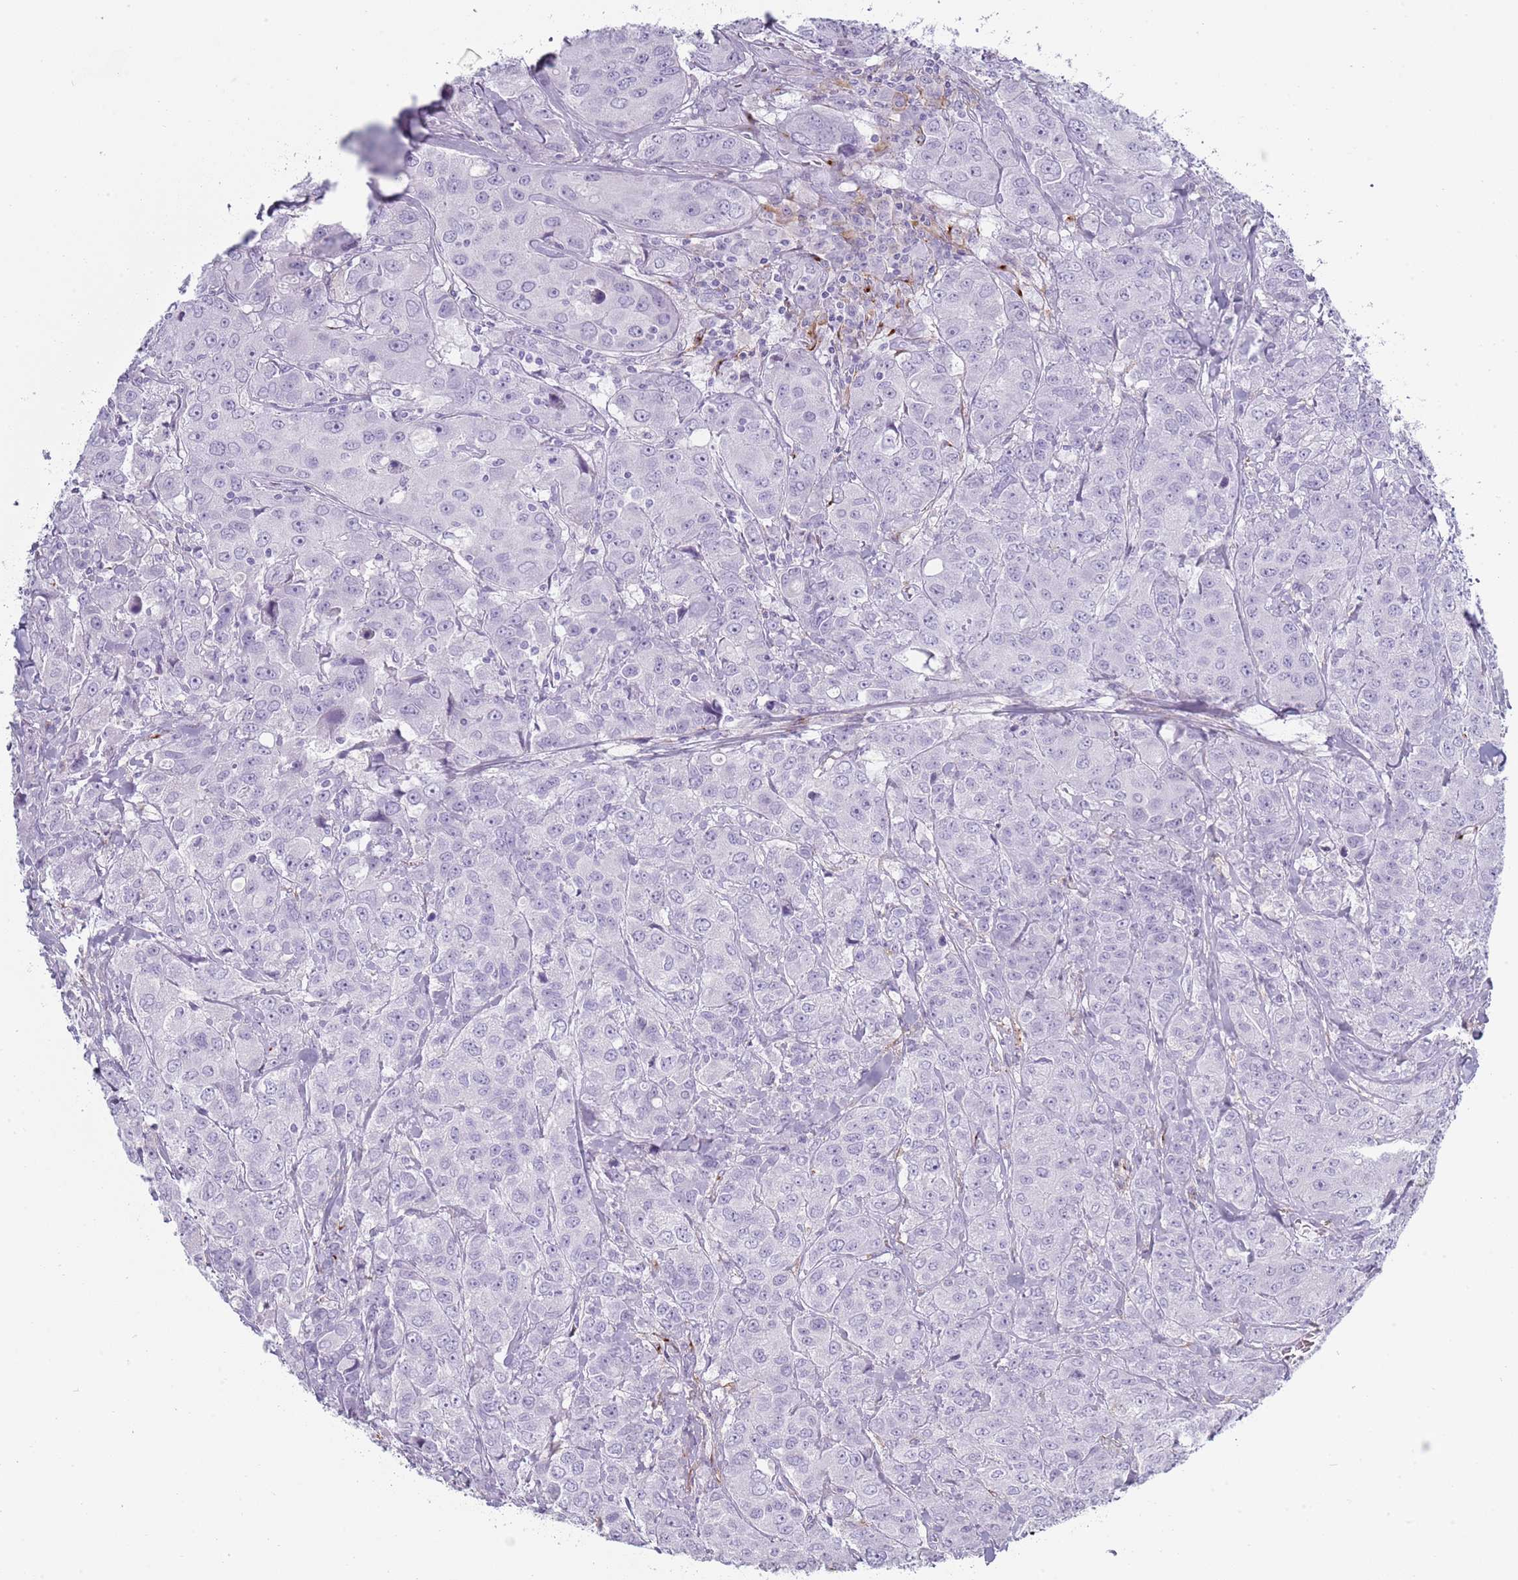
{"staining": {"intensity": "negative", "quantity": "none", "location": "none"}, "tissue": "breast cancer", "cell_type": "Tumor cells", "image_type": "cancer", "snomed": [{"axis": "morphology", "description": "Duct carcinoma"}, {"axis": "topography", "description": "Breast"}], "caption": "Photomicrograph shows no protein staining in tumor cells of breast intraductal carcinoma tissue. (Brightfield microscopy of DAB (3,3'-diaminobenzidine) IHC at high magnification).", "gene": "COLEC12", "patient": {"sex": "female", "age": 43}}